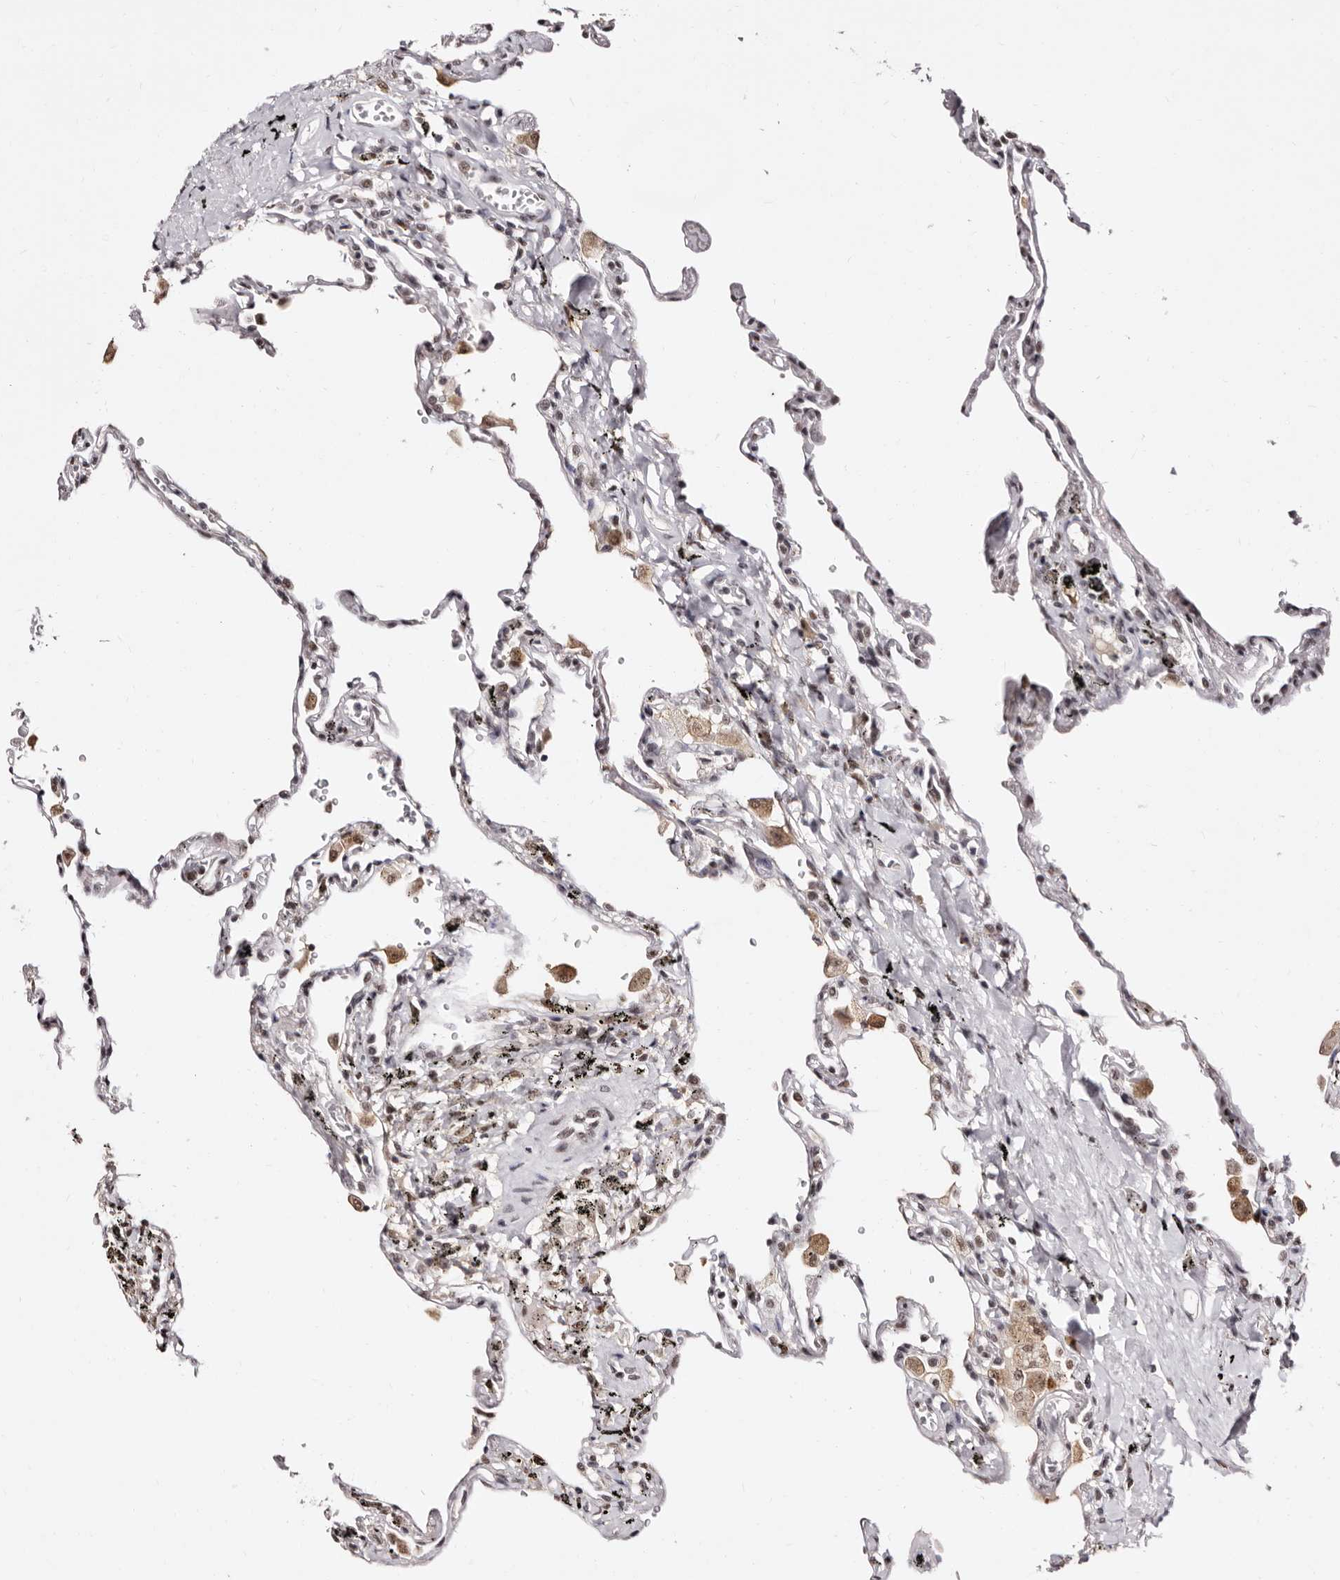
{"staining": {"intensity": "moderate", "quantity": "25%-75%", "location": "nuclear"}, "tissue": "lung", "cell_type": "Alveolar cells", "image_type": "normal", "snomed": [{"axis": "morphology", "description": "Normal tissue, NOS"}, {"axis": "topography", "description": "Lung"}], "caption": "IHC image of benign lung: human lung stained using immunohistochemistry (IHC) reveals medium levels of moderate protein expression localized specifically in the nuclear of alveolar cells, appearing as a nuclear brown color.", "gene": "ANAPC11", "patient": {"sex": "male", "age": 59}}